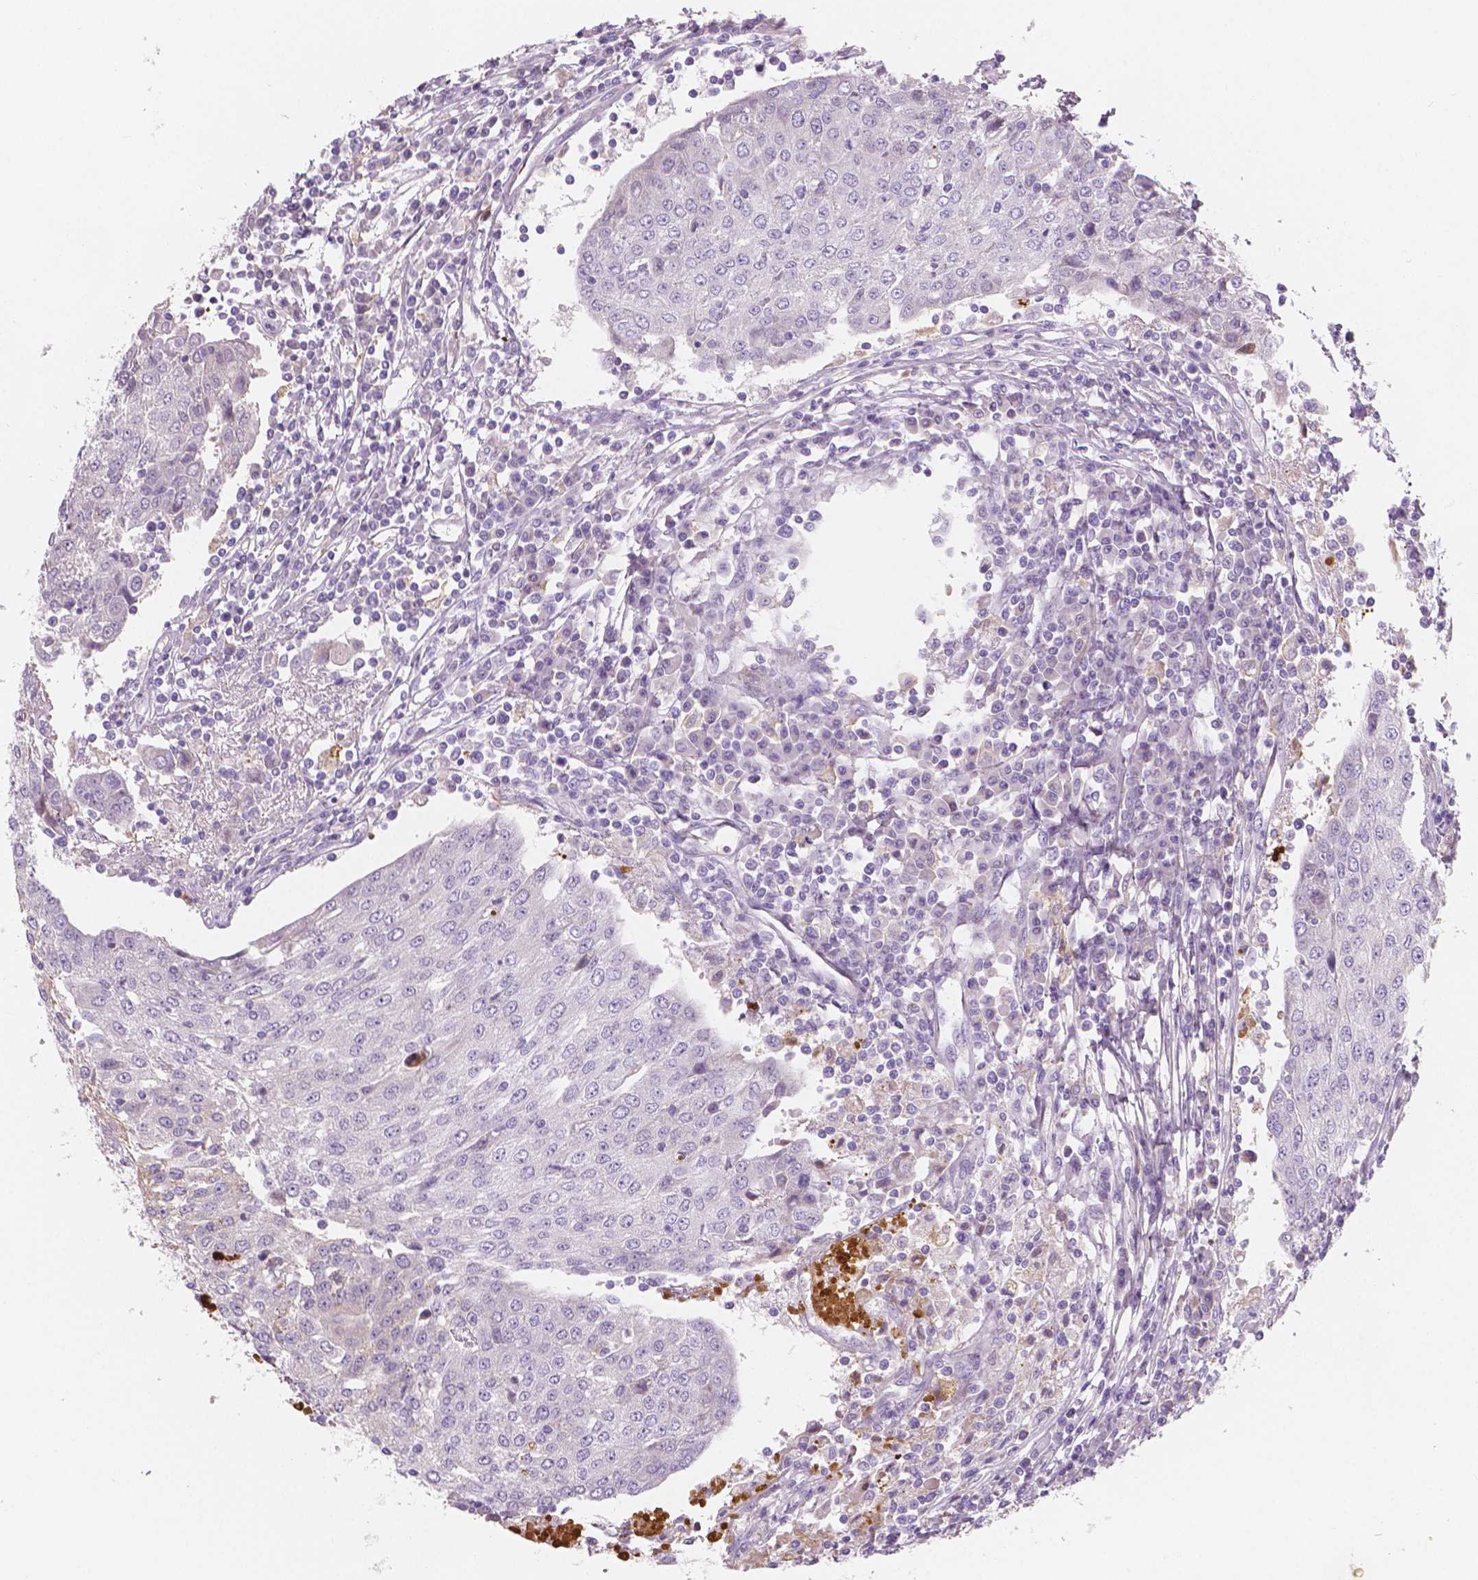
{"staining": {"intensity": "negative", "quantity": "none", "location": "none"}, "tissue": "urothelial cancer", "cell_type": "Tumor cells", "image_type": "cancer", "snomed": [{"axis": "morphology", "description": "Urothelial carcinoma, High grade"}, {"axis": "topography", "description": "Urinary bladder"}], "caption": "IHC histopathology image of neoplastic tissue: human urothelial cancer stained with DAB exhibits no significant protein staining in tumor cells. (DAB immunohistochemistry, high magnification).", "gene": "APOA4", "patient": {"sex": "female", "age": 85}}